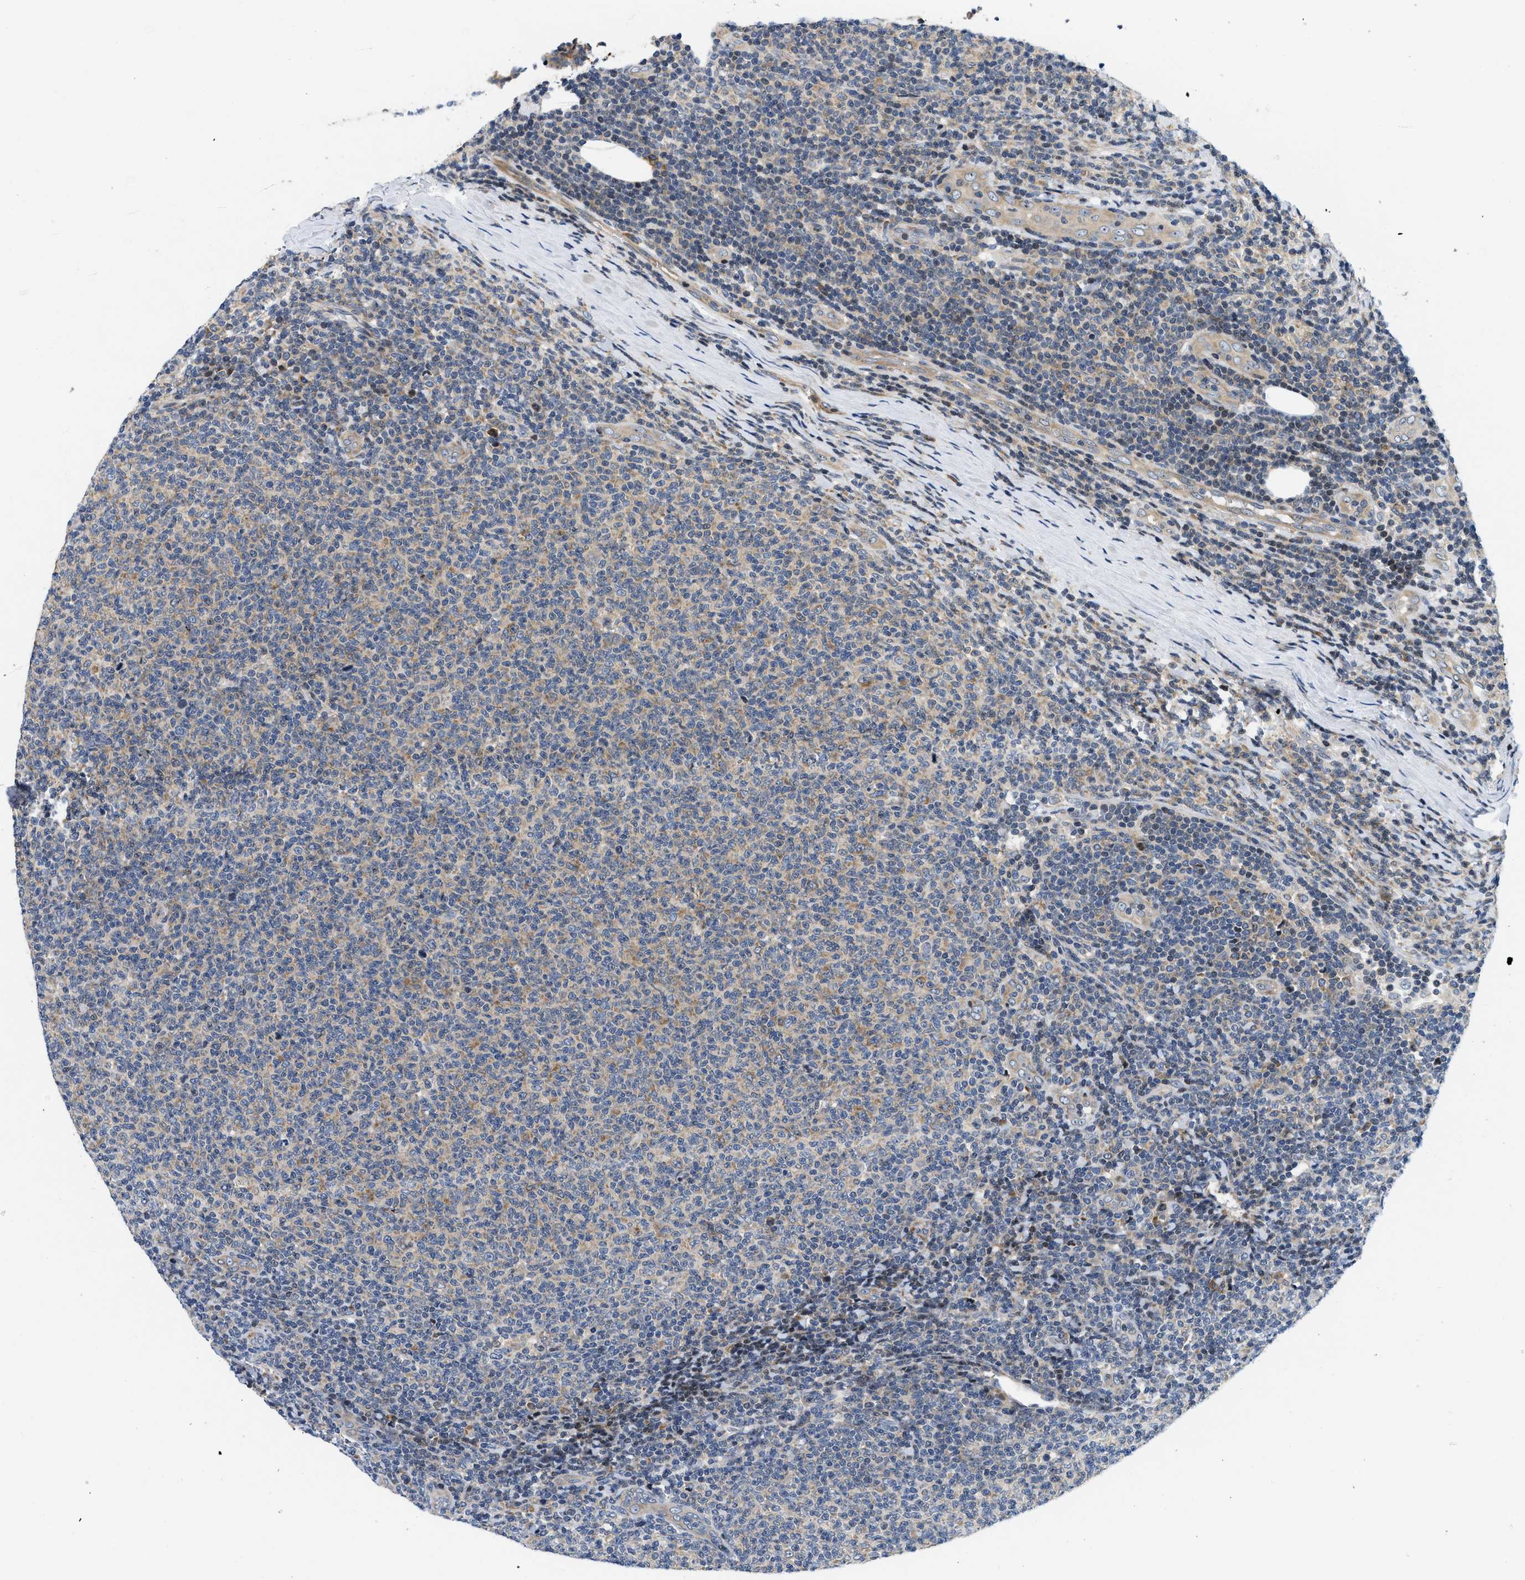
{"staining": {"intensity": "weak", "quantity": "25%-75%", "location": "cytoplasmic/membranous"}, "tissue": "lymphoma", "cell_type": "Tumor cells", "image_type": "cancer", "snomed": [{"axis": "morphology", "description": "Malignant lymphoma, non-Hodgkin's type, Low grade"}, {"axis": "topography", "description": "Lymph node"}], "caption": "Immunohistochemical staining of malignant lymphoma, non-Hodgkin's type (low-grade) exhibits low levels of weak cytoplasmic/membranous protein expression in approximately 25%-75% of tumor cells.", "gene": "IKBKE", "patient": {"sex": "male", "age": 66}}